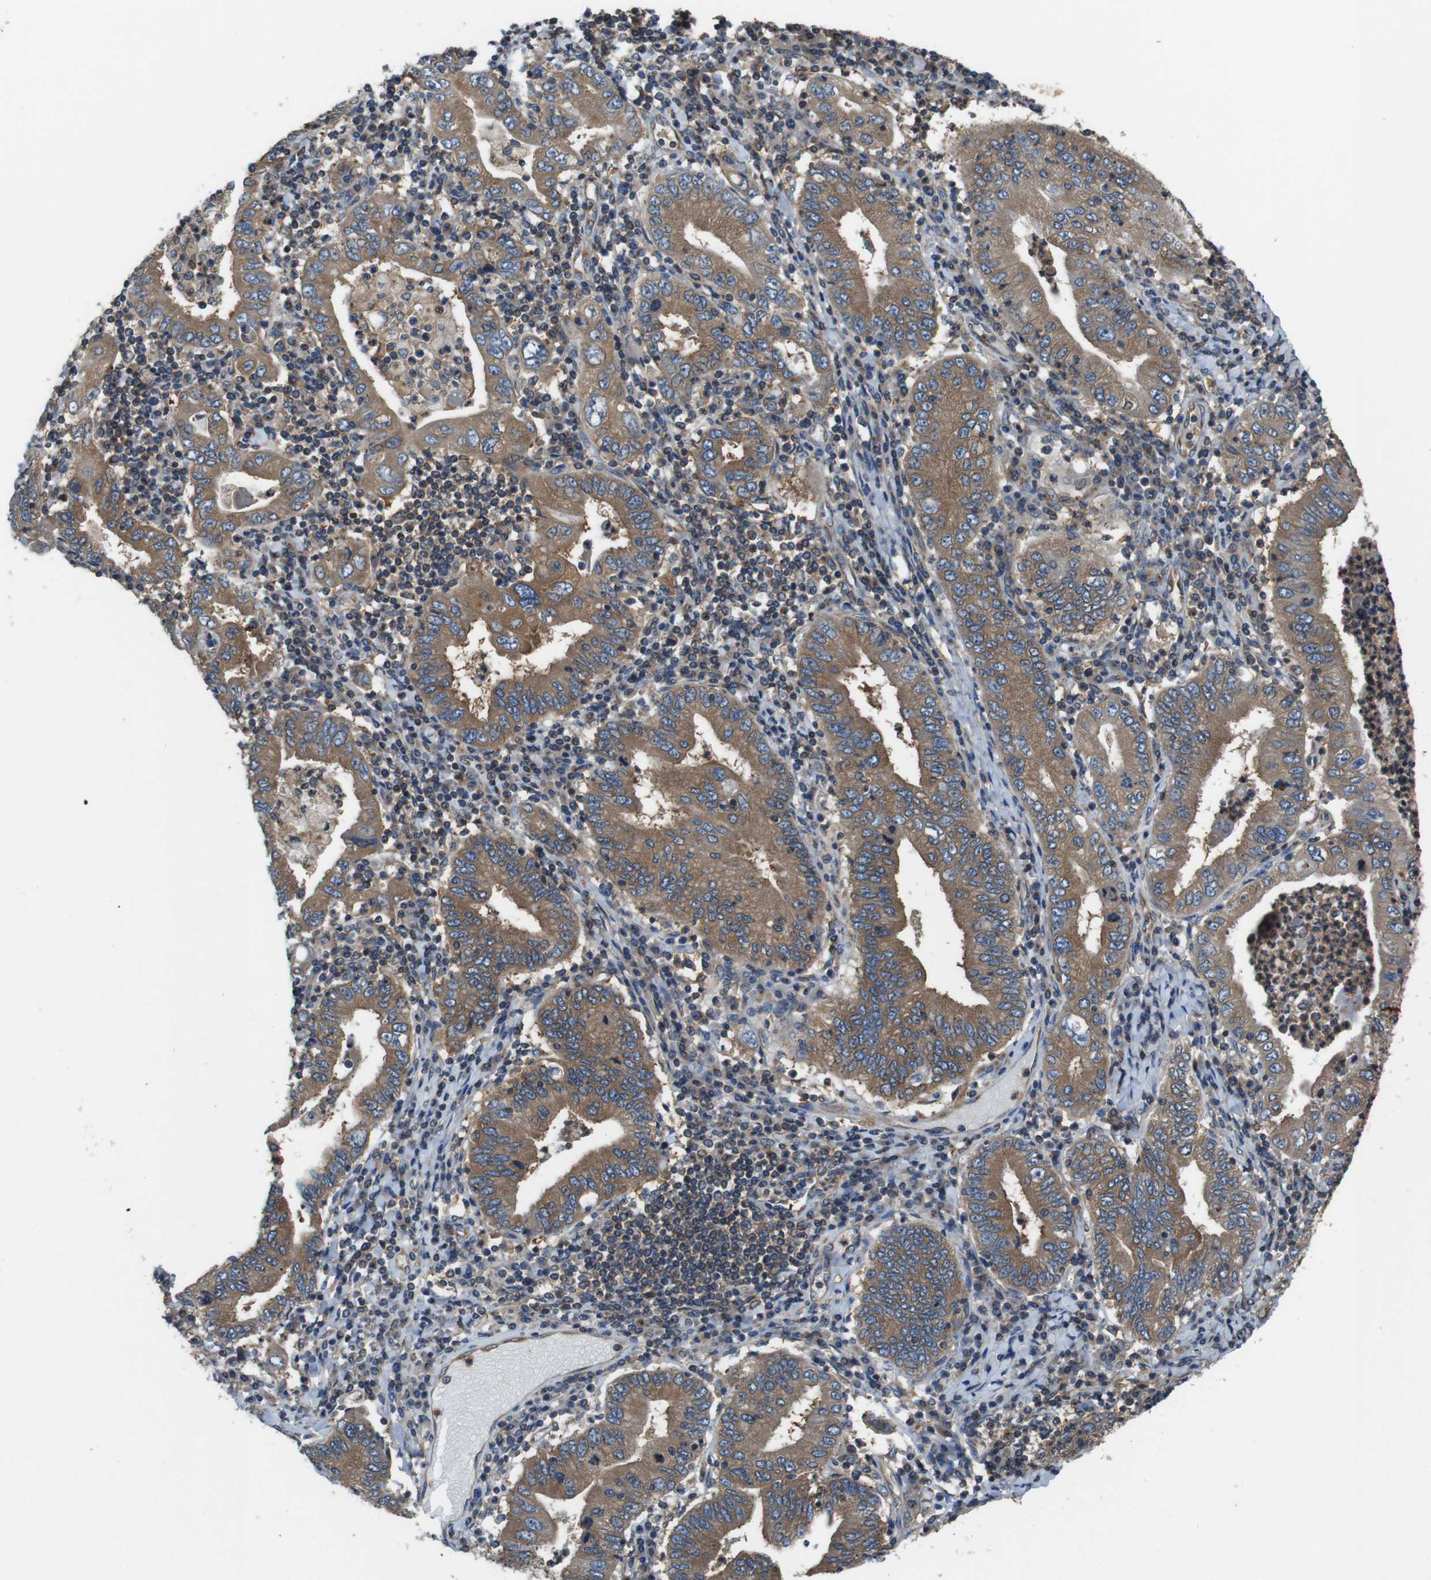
{"staining": {"intensity": "moderate", "quantity": ">75%", "location": "cytoplasmic/membranous"}, "tissue": "stomach cancer", "cell_type": "Tumor cells", "image_type": "cancer", "snomed": [{"axis": "morphology", "description": "Normal tissue, NOS"}, {"axis": "morphology", "description": "Adenocarcinoma, NOS"}, {"axis": "topography", "description": "Esophagus"}, {"axis": "topography", "description": "Stomach, upper"}, {"axis": "topography", "description": "Peripheral nerve tissue"}], "caption": "Protein expression analysis of human stomach adenocarcinoma reveals moderate cytoplasmic/membranous positivity in about >75% of tumor cells.", "gene": "DCTN1", "patient": {"sex": "male", "age": 62}}